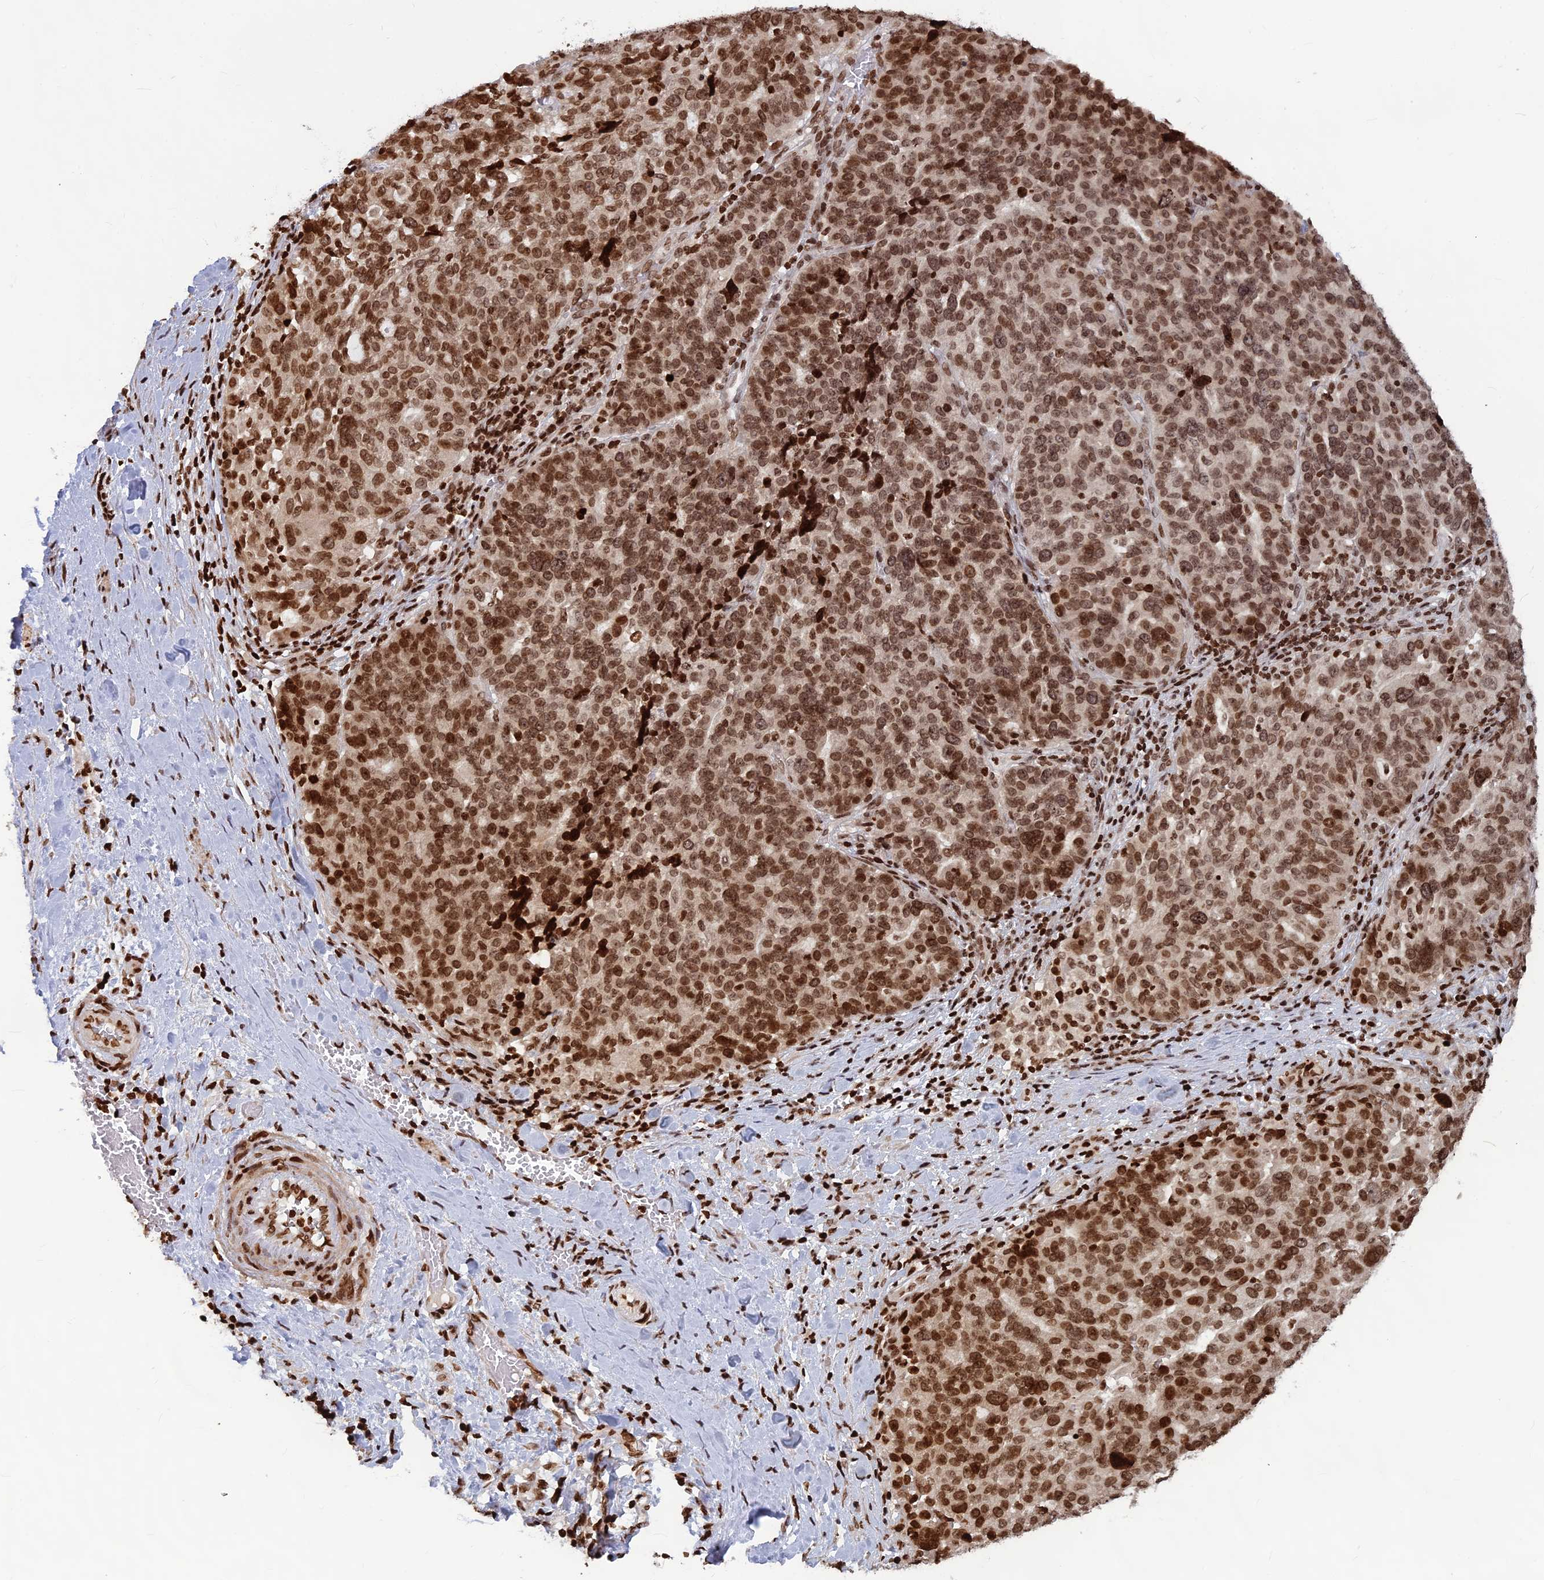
{"staining": {"intensity": "moderate", "quantity": ">75%", "location": "nuclear"}, "tissue": "ovarian cancer", "cell_type": "Tumor cells", "image_type": "cancer", "snomed": [{"axis": "morphology", "description": "Cystadenocarcinoma, serous, NOS"}, {"axis": "topography", "description": "Ovary"}], "caption": "Immunohistochemistry (IHC) photomicrograph of human ovarian cancer (serous cystadenocarcinoma) stained for a protein (brown), which demonstrates medium levels of moderate nuclear staining in about >75% of tumor cells.", "gene": "TET2", "patient": {"sex": "female", "age": 59}}